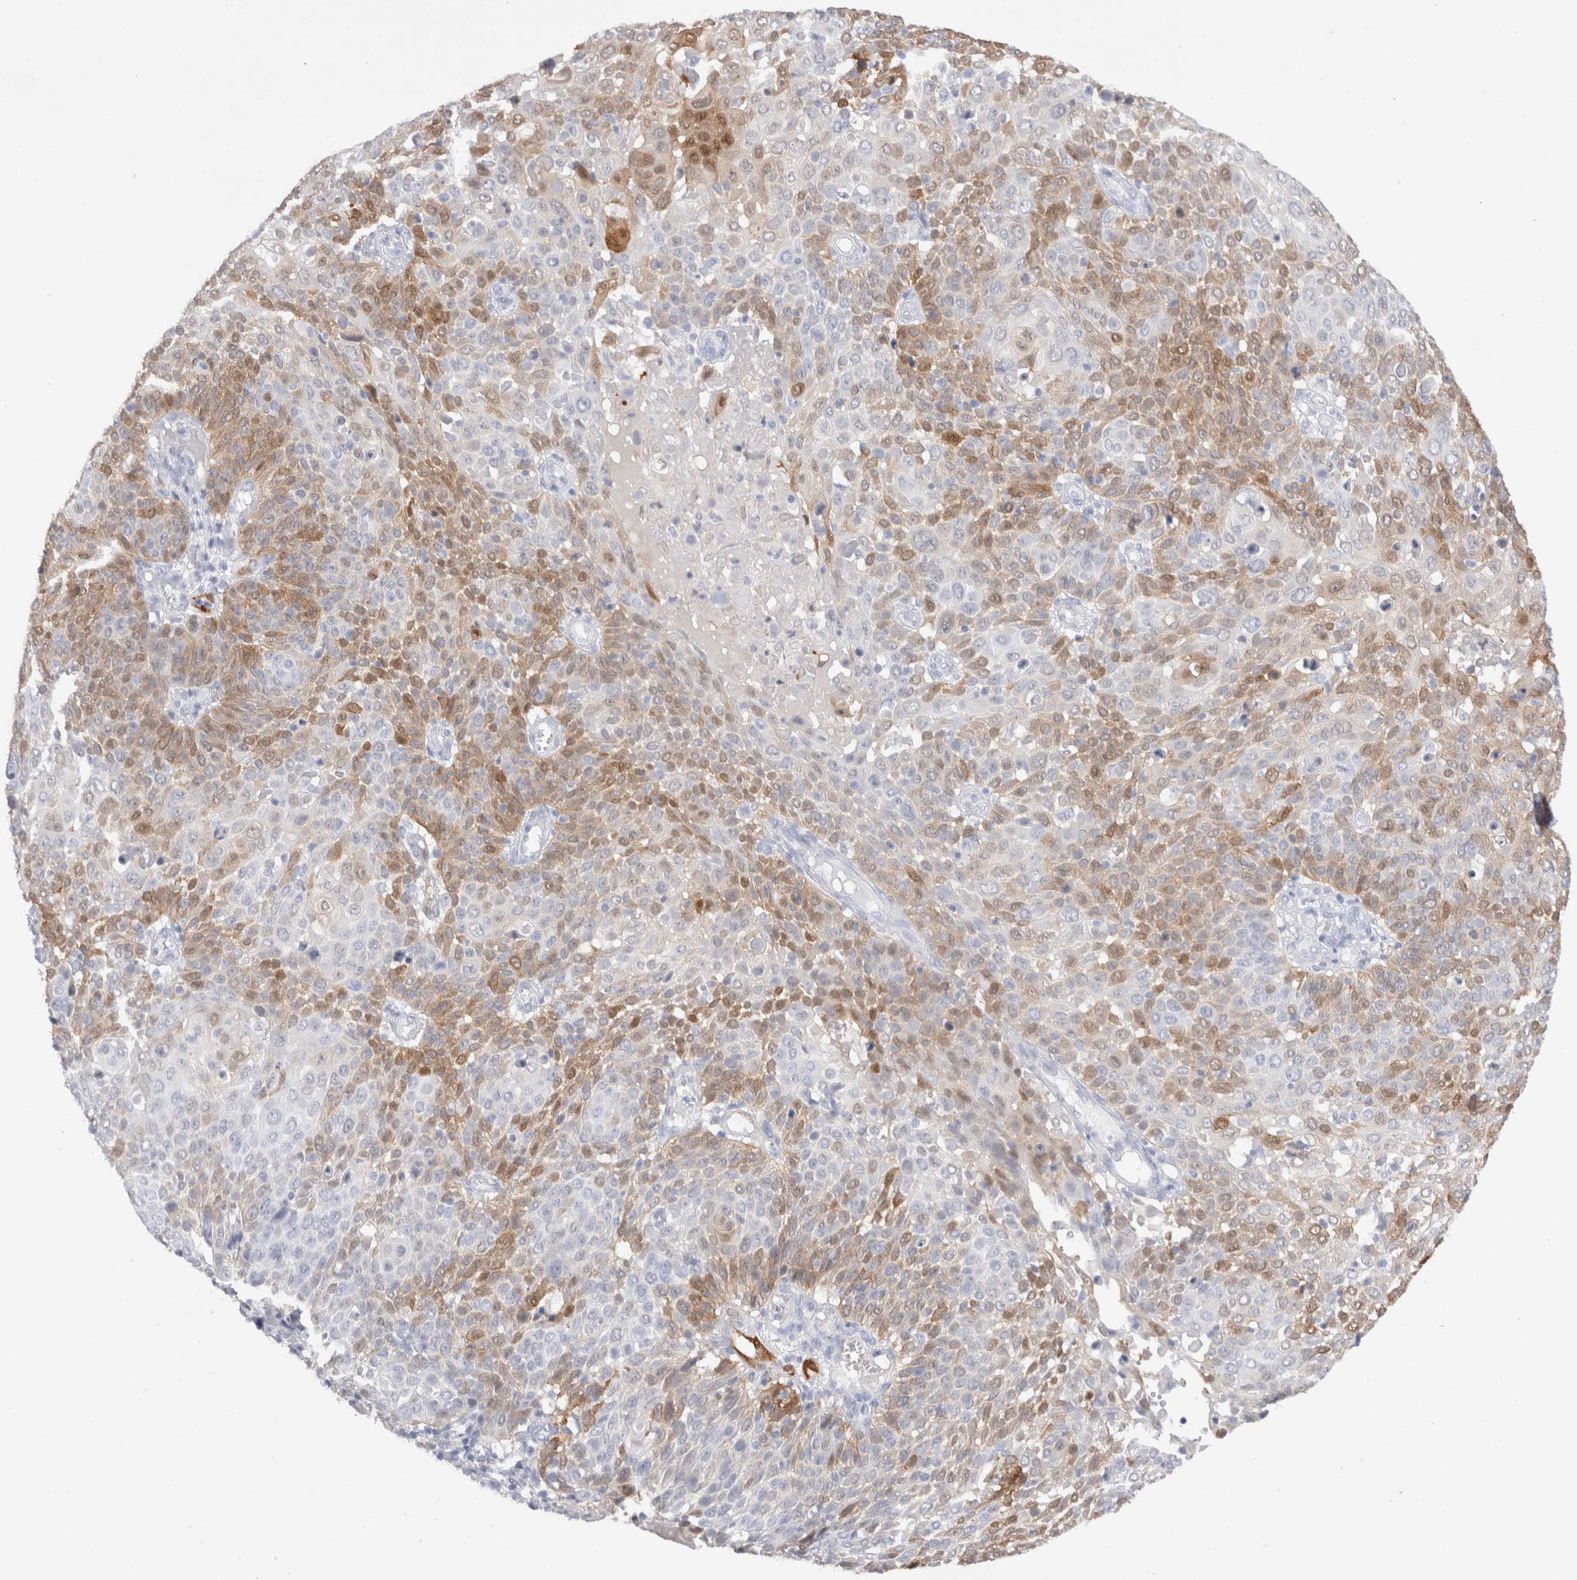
{"staining": {"intensity": "moderate", "quantity": "<25%", "location": "cytoplasmic/membranous,nuclear"}, "tissue": "cervical cancer", "cell_type": "Tumor cells", "image_type": "cancer", "snomed": [{"axis": "morphology", "description": "Squamous cell carcinoma, NOS"}, {"axis": "topography", "description": "Cervix"}], "caption": "Immunohistochemistry staining of cervical cancer, which demonstrates low levels of moderate cytoplasmic/membranous and nuclear positivity in about <25% of tumor cells indicating moderate cytoplasmic/membranous and nuclear protein expression. The staining was performed using DAB (brown) for protein detection and nuclei were counterstained in hematoxylin (blue).", "gene": "NAPEPLD", "patient": {"sex": "female", "age": 74}}